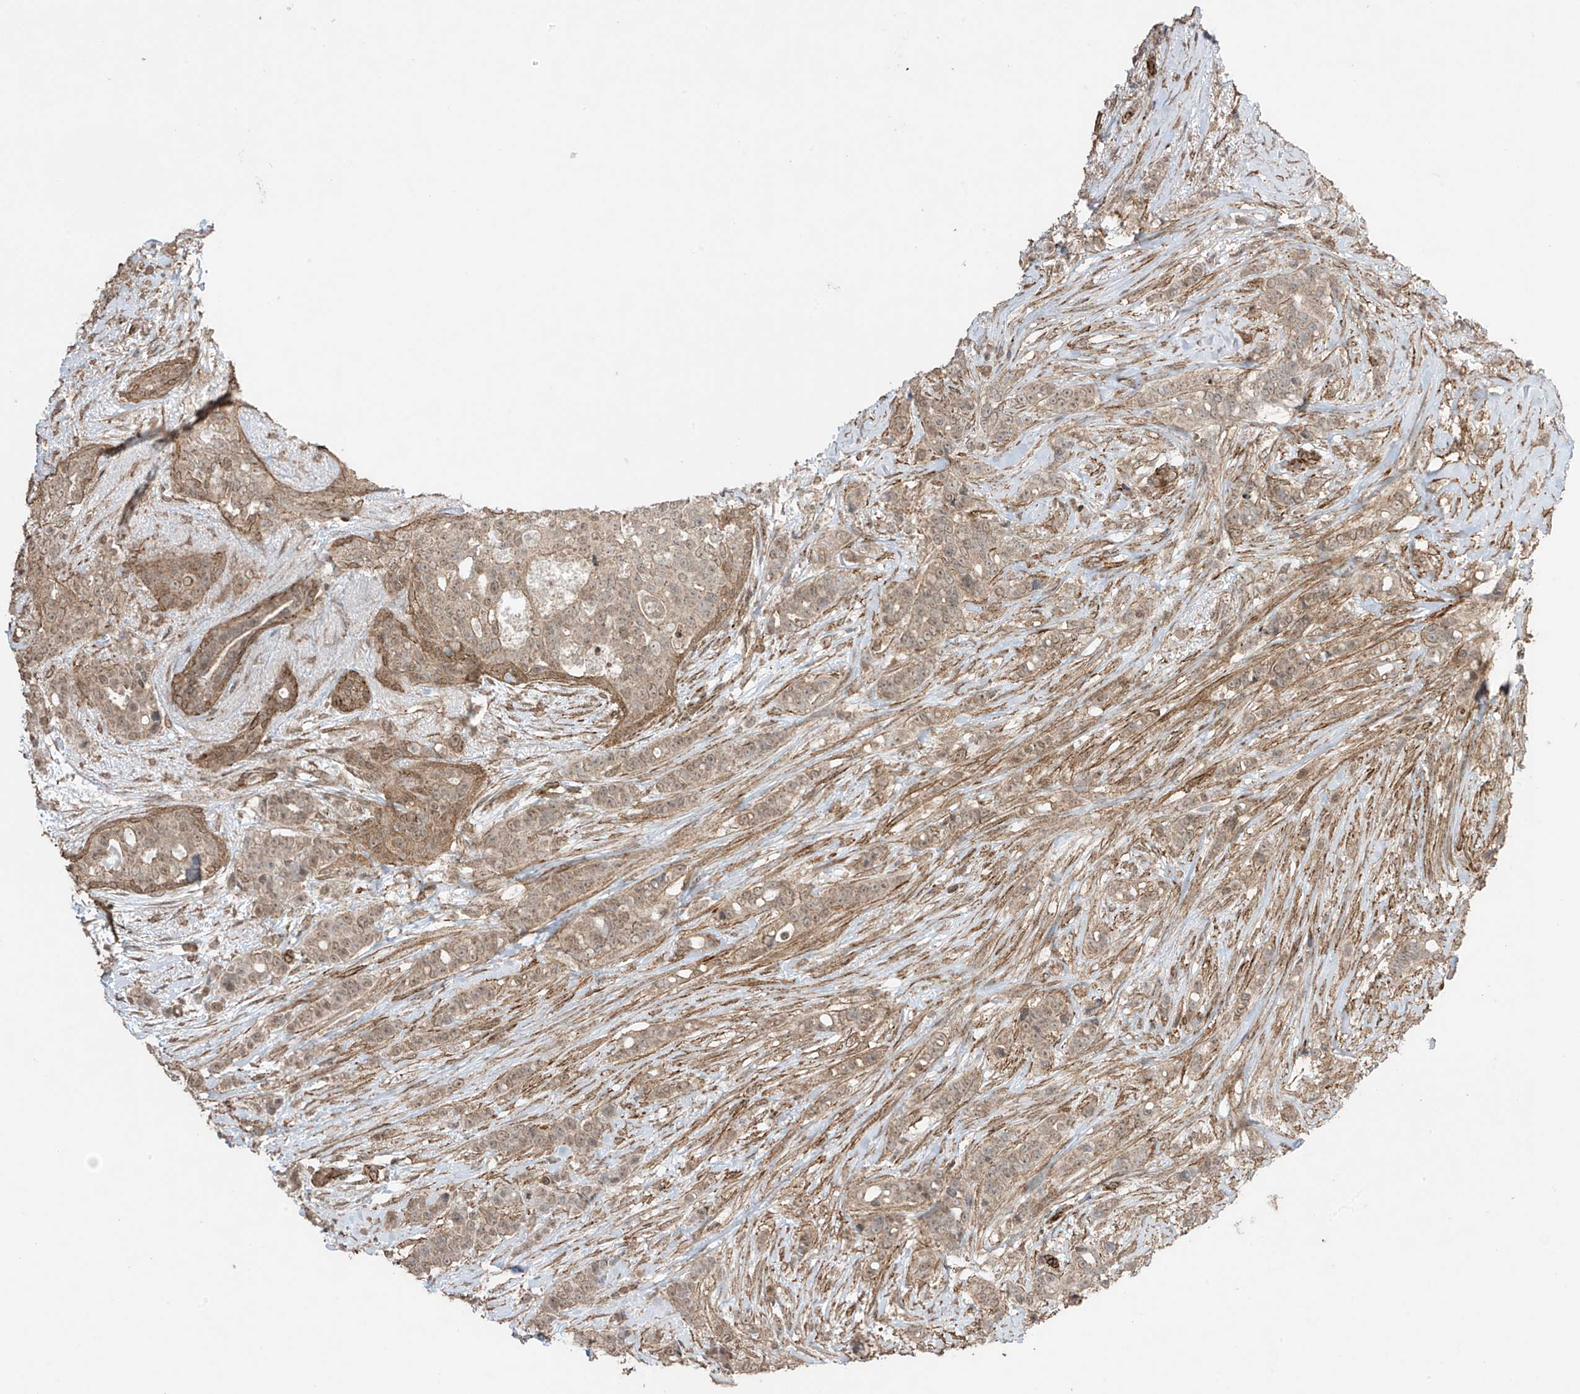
{"staining": {"intensity": "weak", "quantity": ">75%", "location": "cytoplasmic/membranous,nuclear"}, "tissue": "breast cancer", "cell_type": "Tumor cells", "image_type": "cancer", "snomed": [{"axis": "morphology", "description": "Lobular carcinoma"}, {"axis": "topography", "description": "Breast"}], "caption": "A brown stain labels weak cytoplasmic/membranous and nuclear expression of a protein in human breast lobular carcinoma tumor cells.", "gene": "TTLL5", "patient": {"sex": "female", "age": 51}}